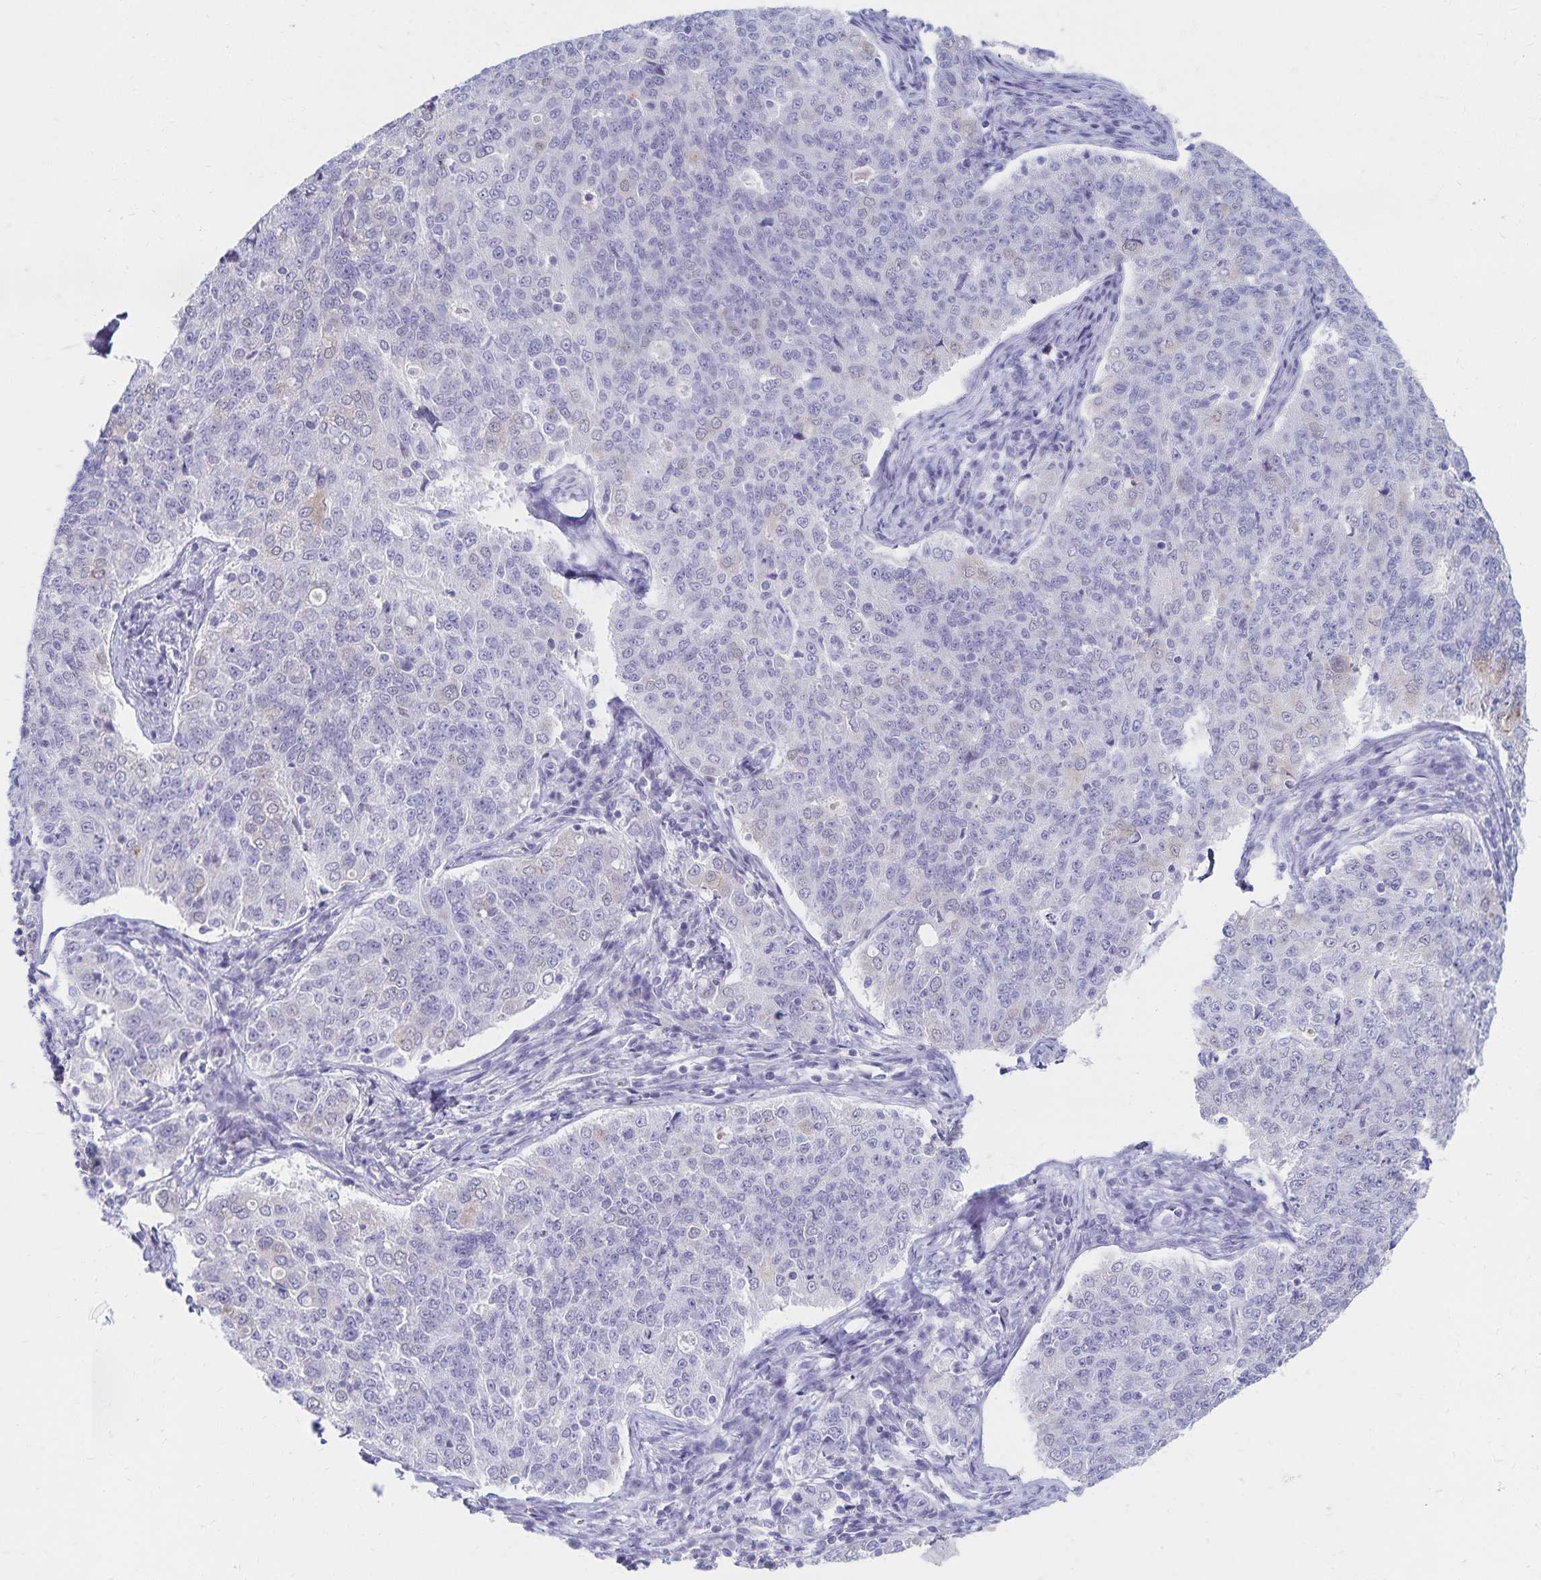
{"staining": {"intensity": "negative", "quantity": "none", "location": "none"}, "tissue": "endometrial cancer", "cell_type": "Tumor cells", "image_type": "cancer", "snomed": [{"axis": "morphology", "description": "Adenocarcinoma, NOS"}, {"axis": "topography", "description": "Endometrium"}], "caption": "This micrograph is of endometrial adenocarcinoma stained with immunohistochemistry to label a protein in brown with the nuclei are counter-stained blue. There is no expression in tumor cells.", "gene": "C2orf50", "patient": {"sex": "female", "age": 43}}